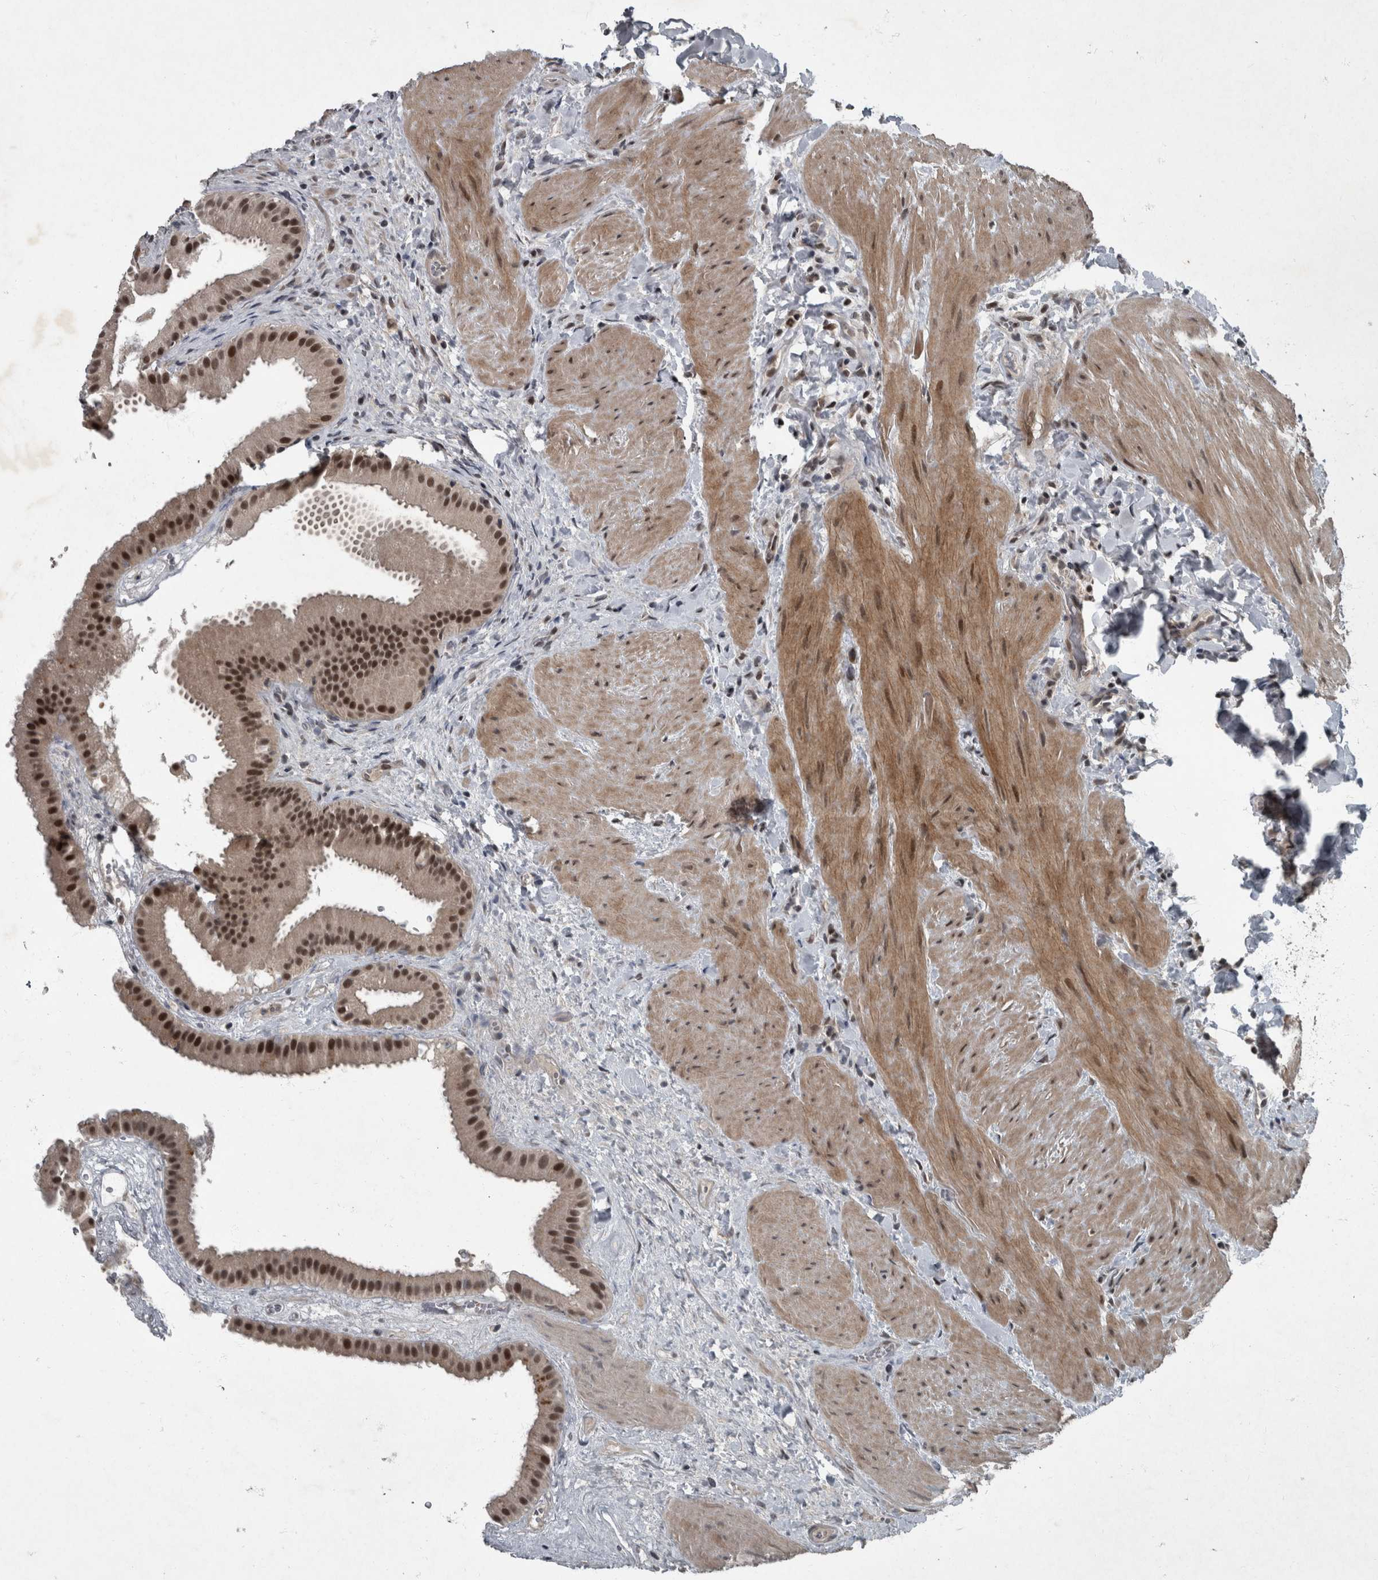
{"staining": {"intensity": "strong", "quantity": ">75%", "location": "nuclear"}, "tissue": "gallbladder", "cell_type": "Glandular cells", "image_type": "normal", "snomed": [{"axis": "morphology", "description": "Normal tissue, NOS"}, {"axis": "topography", "description": "Gallbladder"}], "caption": "DAB immunohistochemical staining of normal gallbladder demonstrates strong nuclear protein staining in approximately >75% of glandular cells.", "gene": "WDR33", "patient": {"sex": "male", "age": 55}}